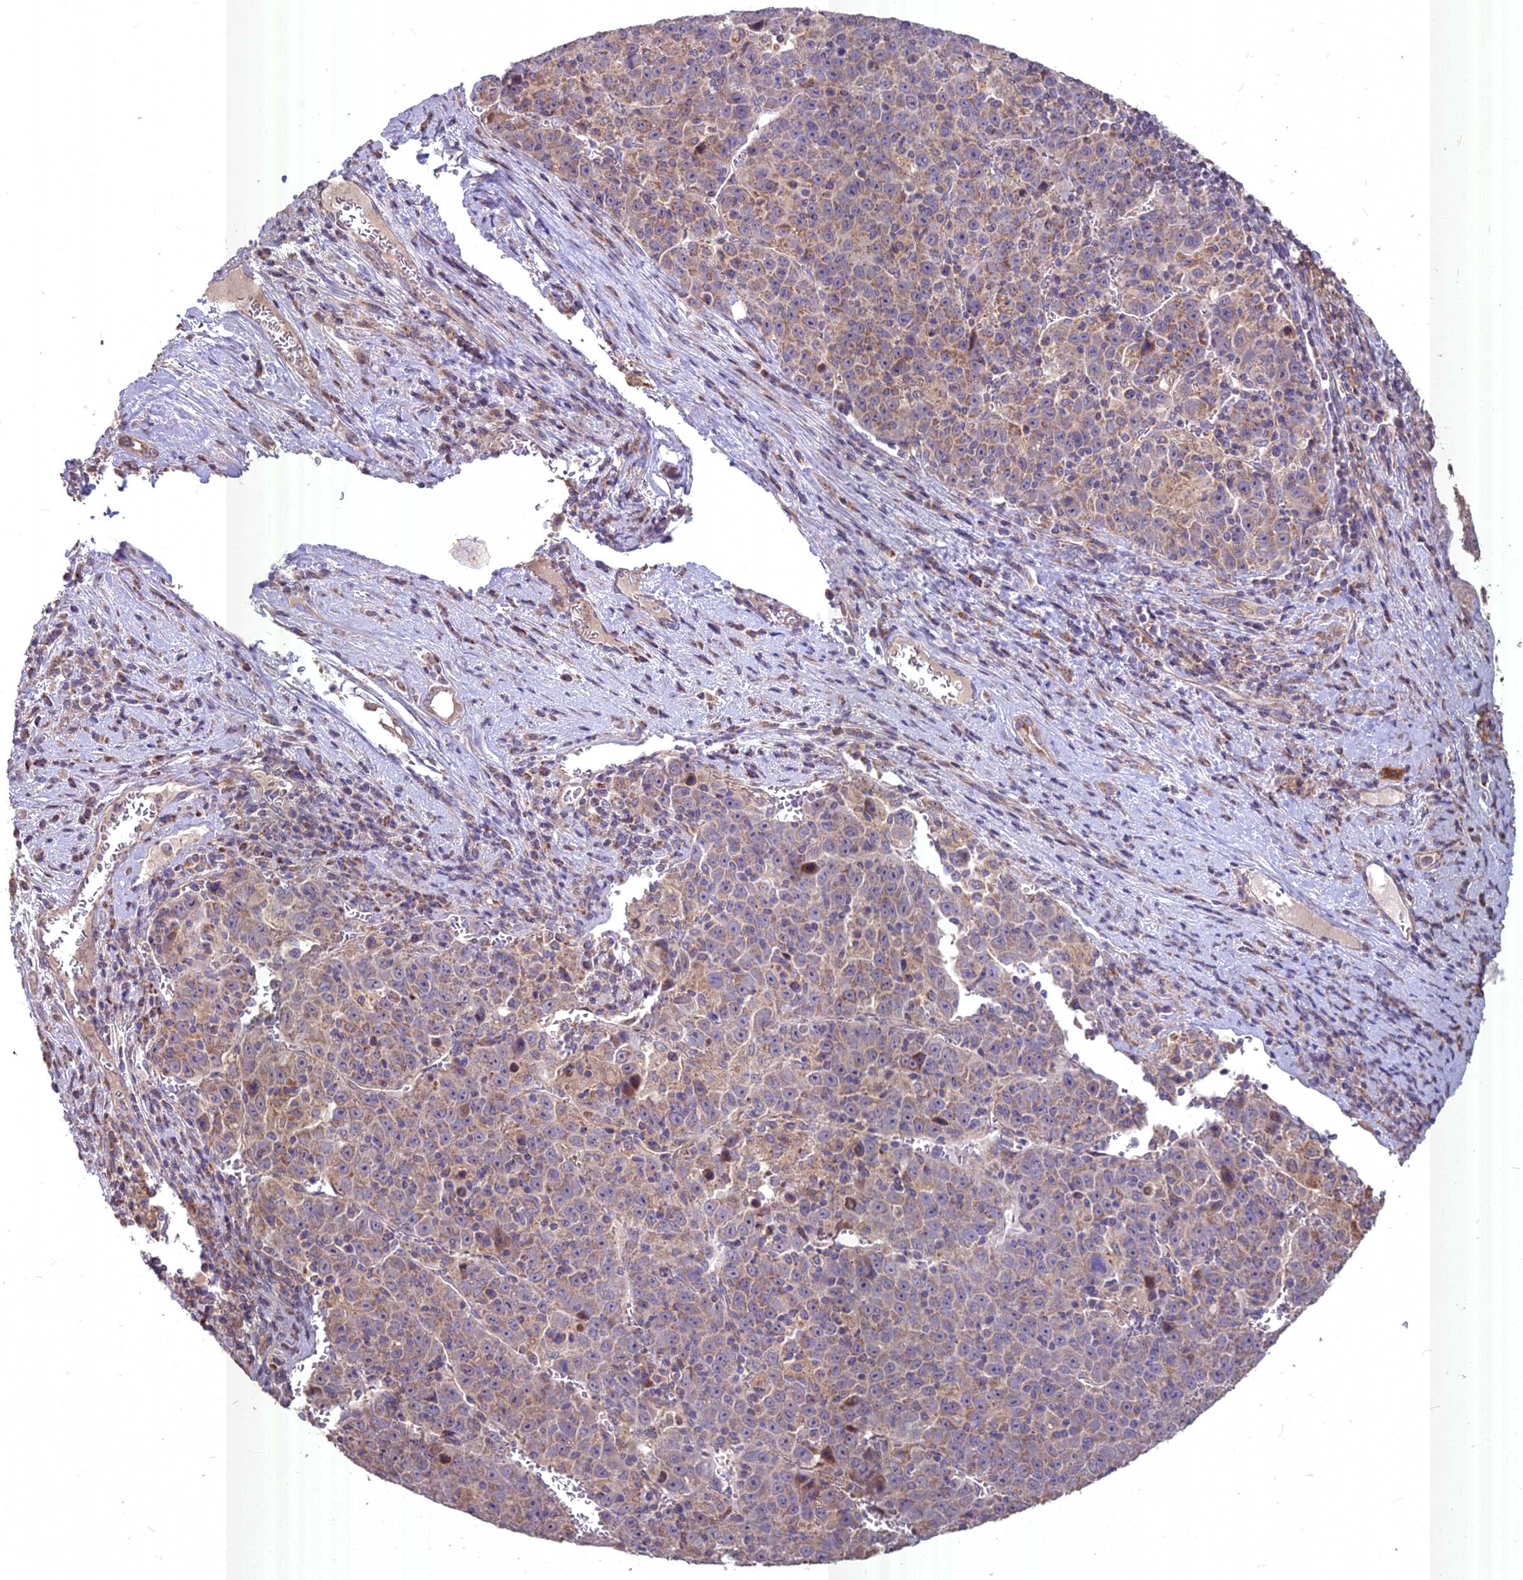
{"staining": {"intensity": "weak", "quantity": ">75%", "location": "cytoplasmic/membranous"}, "tissue": "liver cancer", "cell_type": "Tumor cells", "image_type": "cancer", "snomed": [{"axis": "morphology", "description": "Carcinoma, Hepatocellular, NOS"}, {"axis": "topography", "description": "Liver"}], "caption": "Liver cancer (hepatocellular carcinoma) stained for a protein (brown) displays weak cytoplasmic/membranous positive staining in approximately >75% of tumor cells.", "gene": "COX11", "patient": {"sex": "female", "age": 53}}